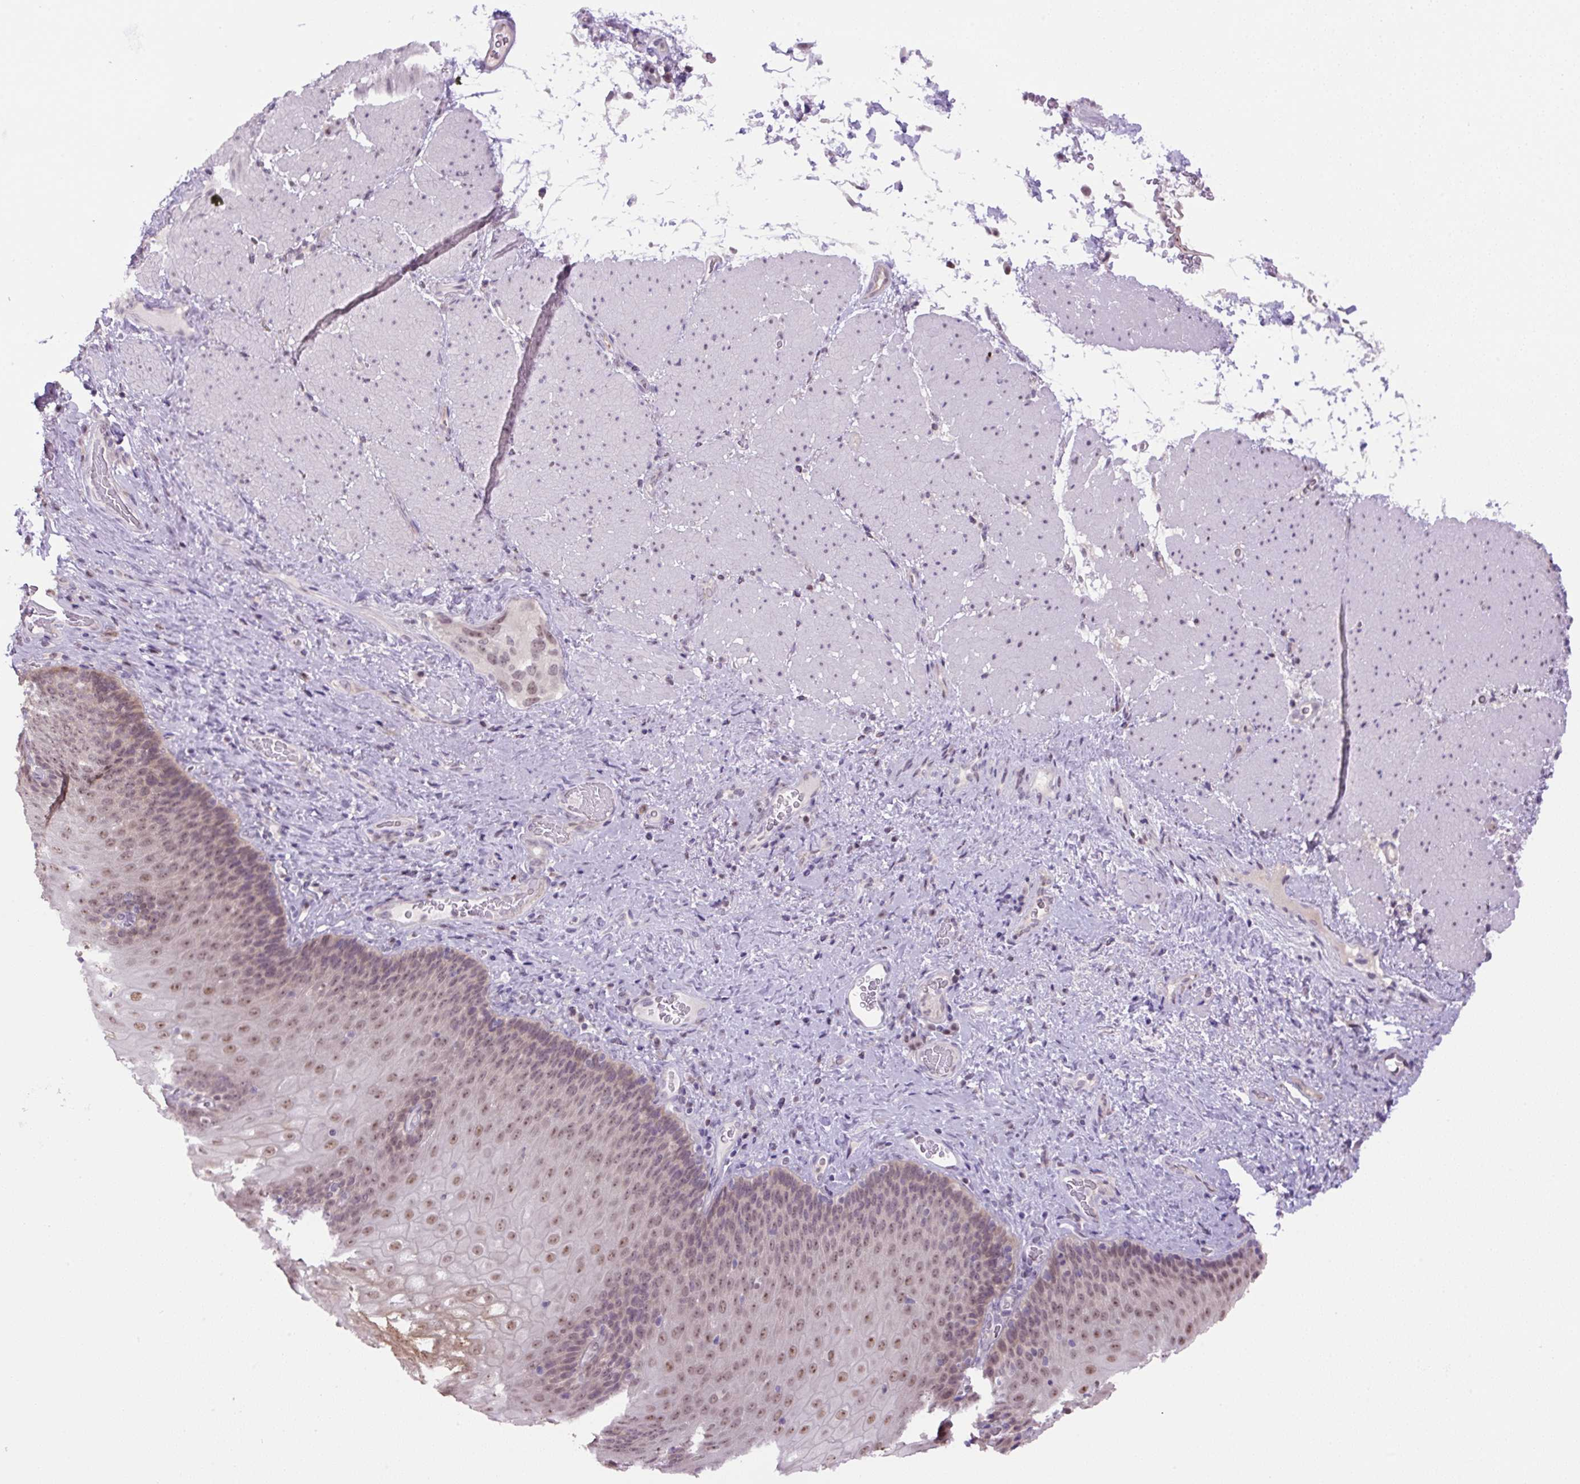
{"staining": {"intensity": "moderate", "quantity": "25%-75%", "location": "cytoplasmic/membranous,nuclear"}, "tissue": "esophagus", "cell_type": "Squamous epithelial cells", "image_type": "normal", "snomed": [{"axis": "morphology", "description": "Normal tissue, NOS"}, {"axis": "topography", "description": "Esophagus"}], "caption": "Protein staining by immunohistochemistry exhibits moderate cytoplasmic/membranous,nuclear staining in about 25%-75% of squamous epithelial cells in benign esophagus.", "gene": "RYBP", "patient": {"sex": "male", "age": 62}}